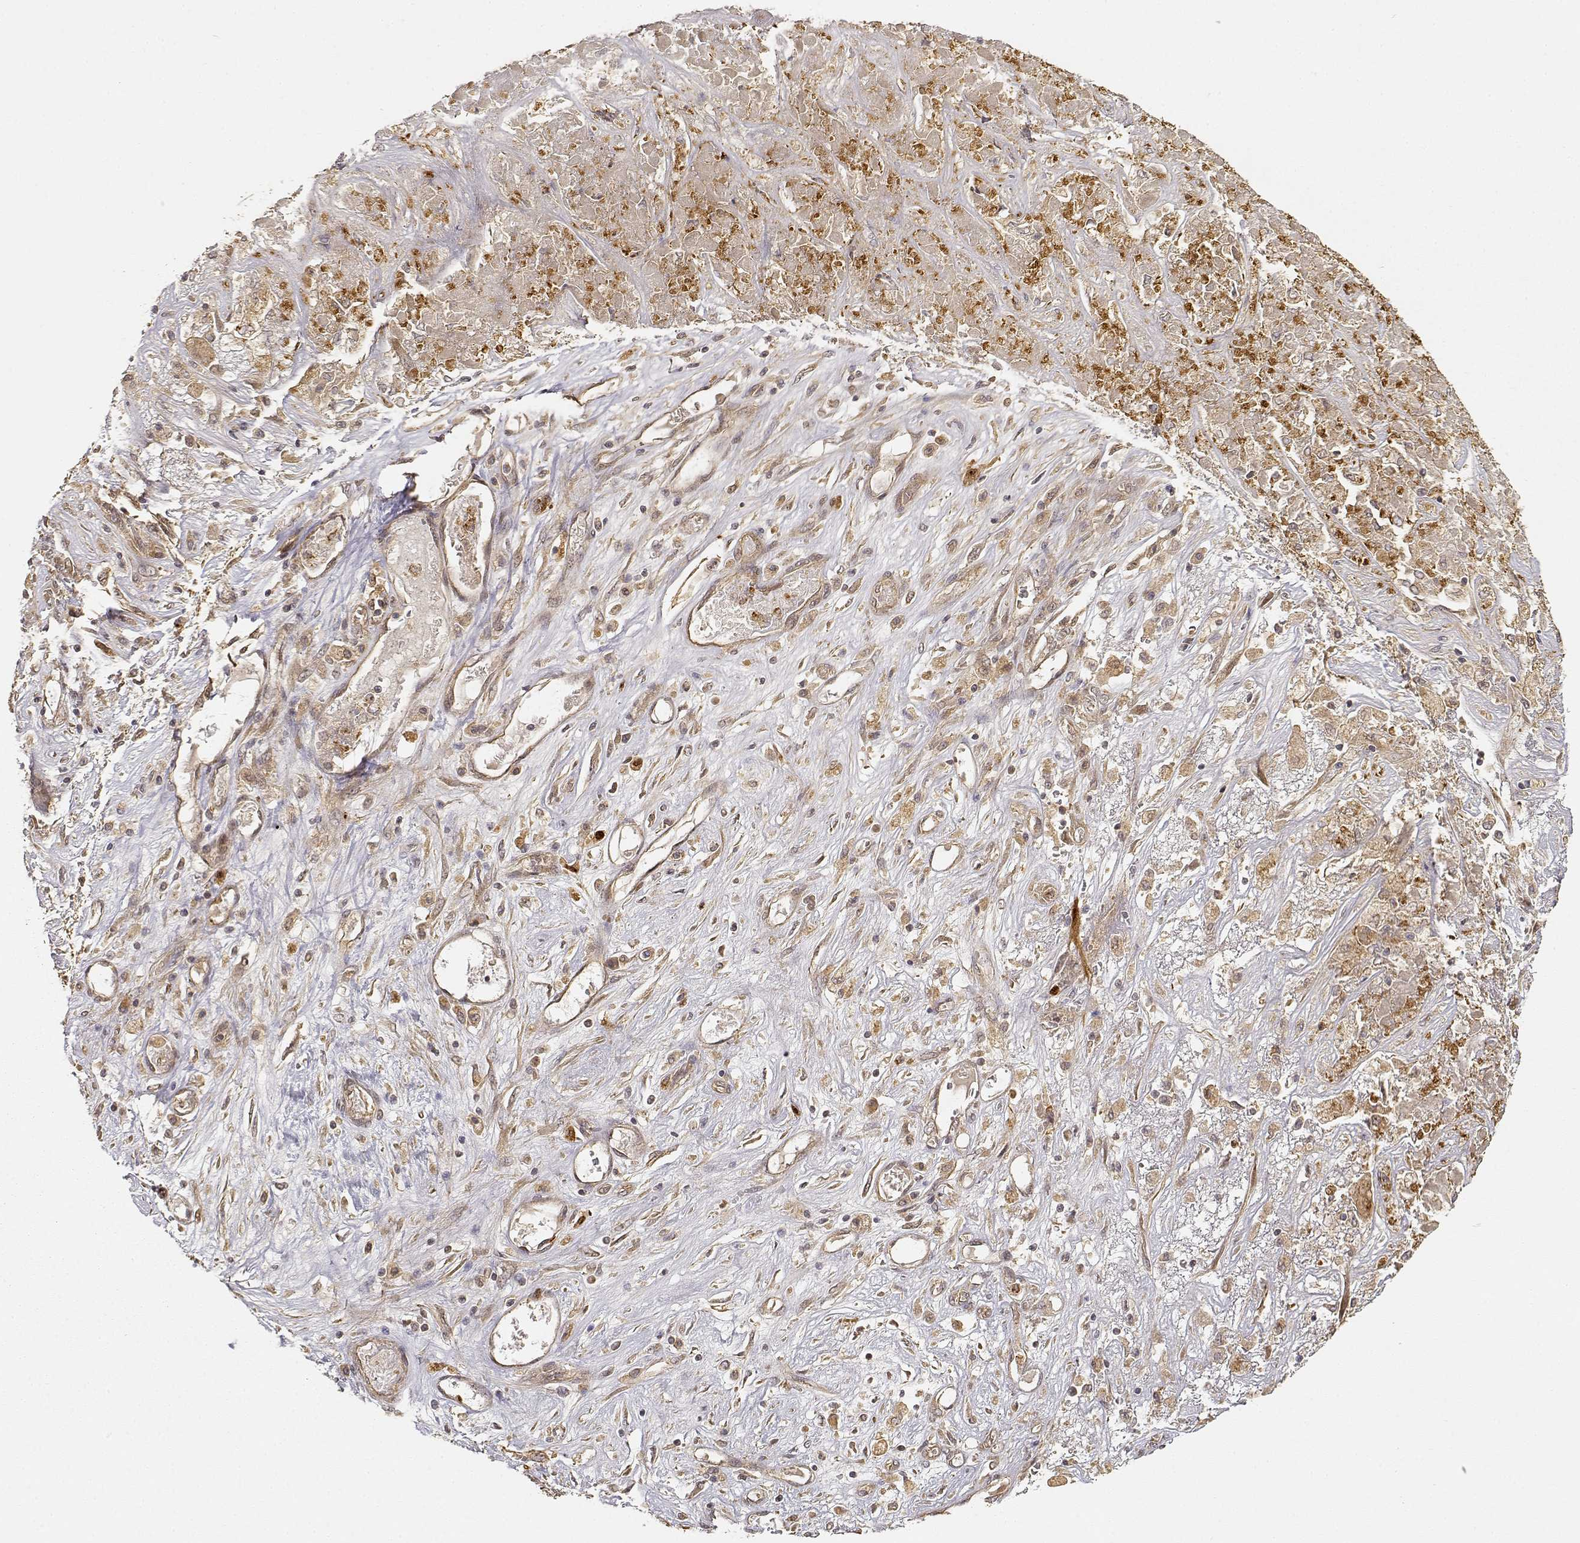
{"staining": {"intensity": "moderate", "quantity": ">75%", "location": "cytoplasmic/membranous"}, "tissue": "liver cancer", "cell_type": "Tumor cells", "image_type": "cancer", "snomed": [{"axis": "morphology", "description": "Cholangiocarcinoma"}, {"axis": "topography", "description": "Liver"}], "caption": "A high-resolution photomicrograph shows immunohistochemistry staining of liver cholangiocarcinoma, which shows moderate cytoplasmic/membranous expression in approximately >75% of tumor cells.", "gene": "CDK5RAP2", "patient": {"sex": "female", "age": 52}}